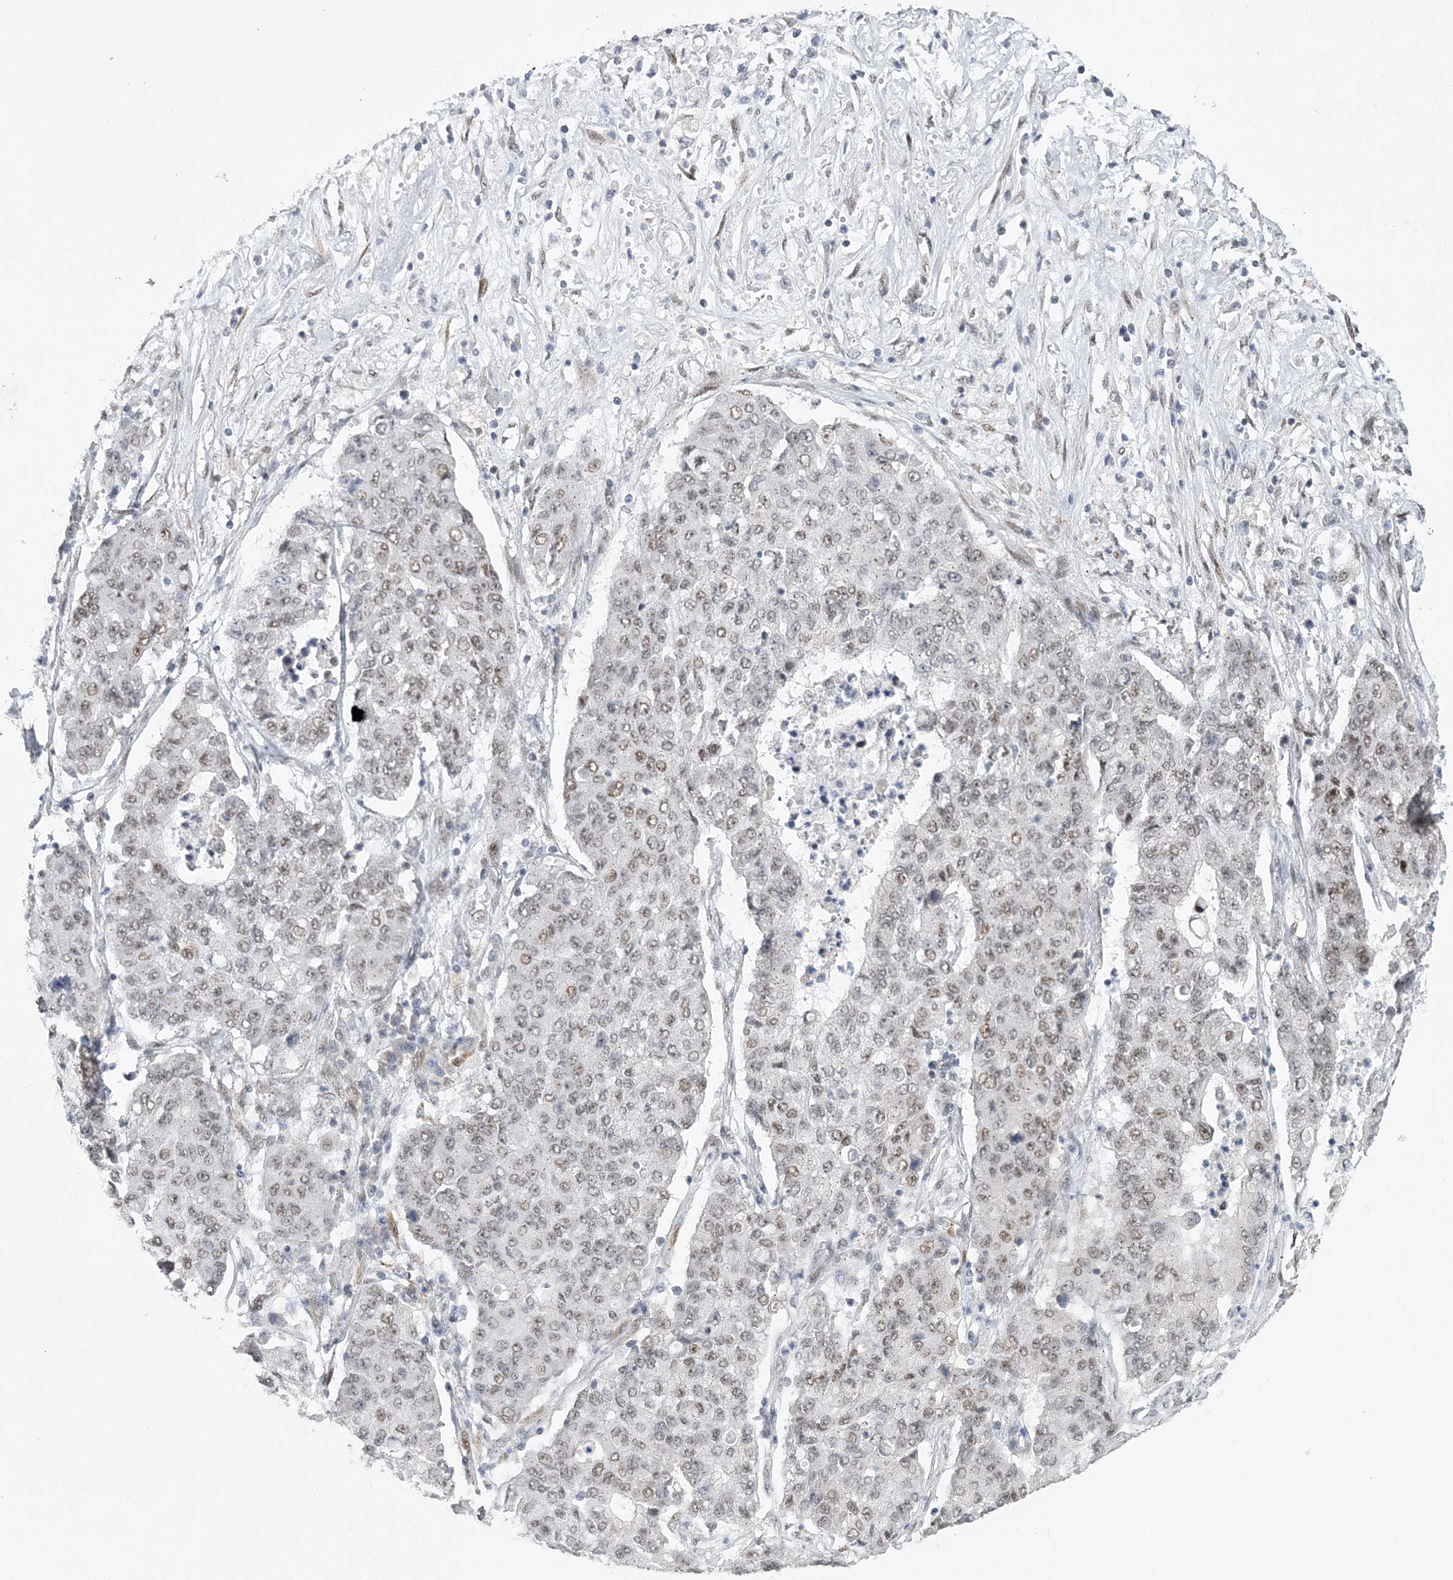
{"staining": {"intensity": "weak", "quantity": "<25%", "location": "nuclear"}, "tissue": "lung cancer", "cell_type": "Tumor cells", "image_type": "cancer", "snomed": [{"axis": "morphology", "description": "Squamous cell carcinoma, NOS"}, {"axis": "topography", "description": "Lung"}], "caption": "An immunohistochemistry (IHC) histopathology image of squamous cell carcinoma (lung) is shown. There is no staining in tumor cells of squamous cell carcinoma (lung). Nuclei are stained in blue.", "gene": "WAC", "patient": {"sex": "male", "age": 74}}